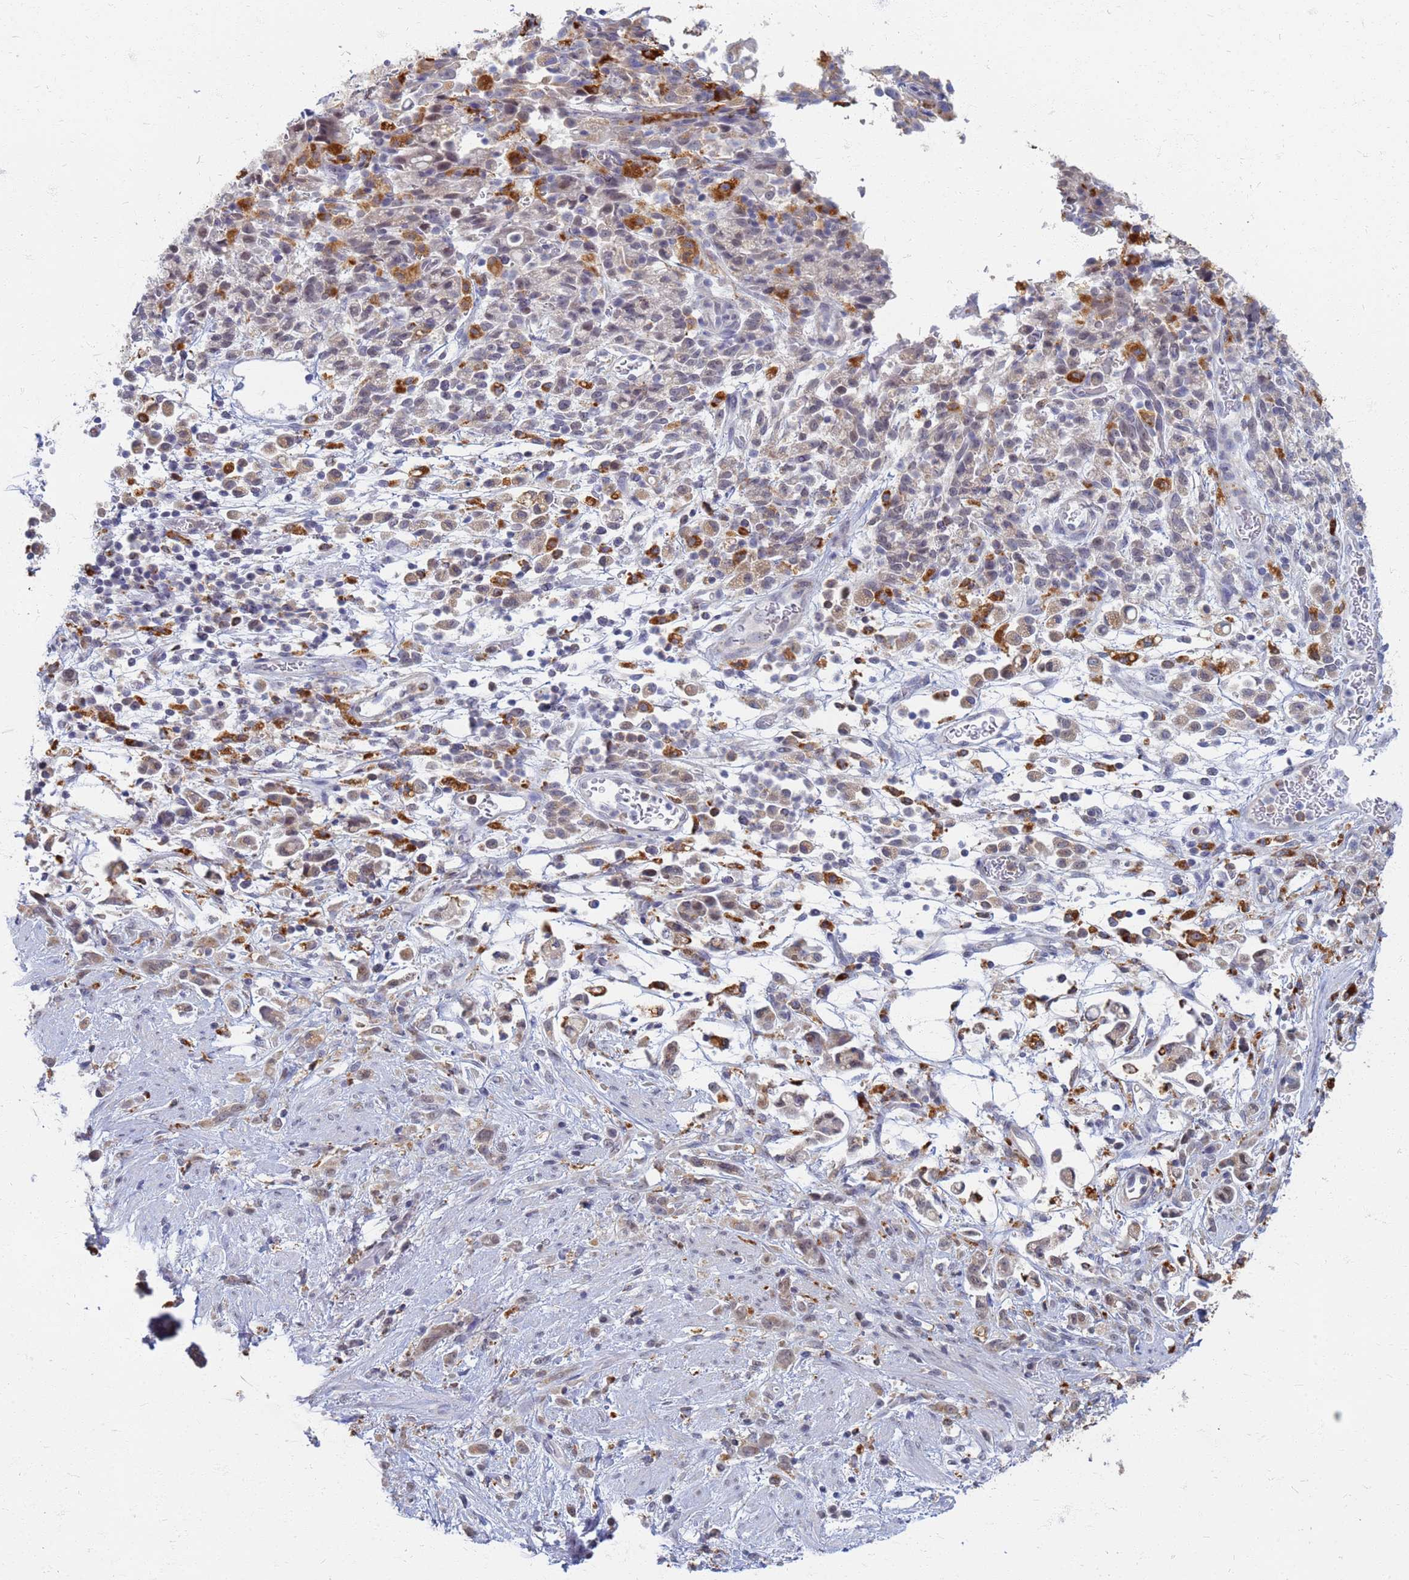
{"staining": {"intensity": "weak", "quantity": "25%-75%", "location": "cytoplasmic/membranous"}, "tissue": "stomach cancer", "cell_type": "Tumor cells", "image_type": "cancer", "snomed": [{"axis": "morphology", "description": "Adenocarcinoma, NOS"}, {"axis": "topography", "description": "Stomach"}], "caption": "Stomach cancer was stained to show a protein in brown. There is low levels of weak cytoplasmic/membranous staining in approximately 25%-75% of tumor cells. (IHC, brightfield microscopy, high magnification).", "gene": "ATP6V1E1", "patient": {"sex": "female", "age": 60}}